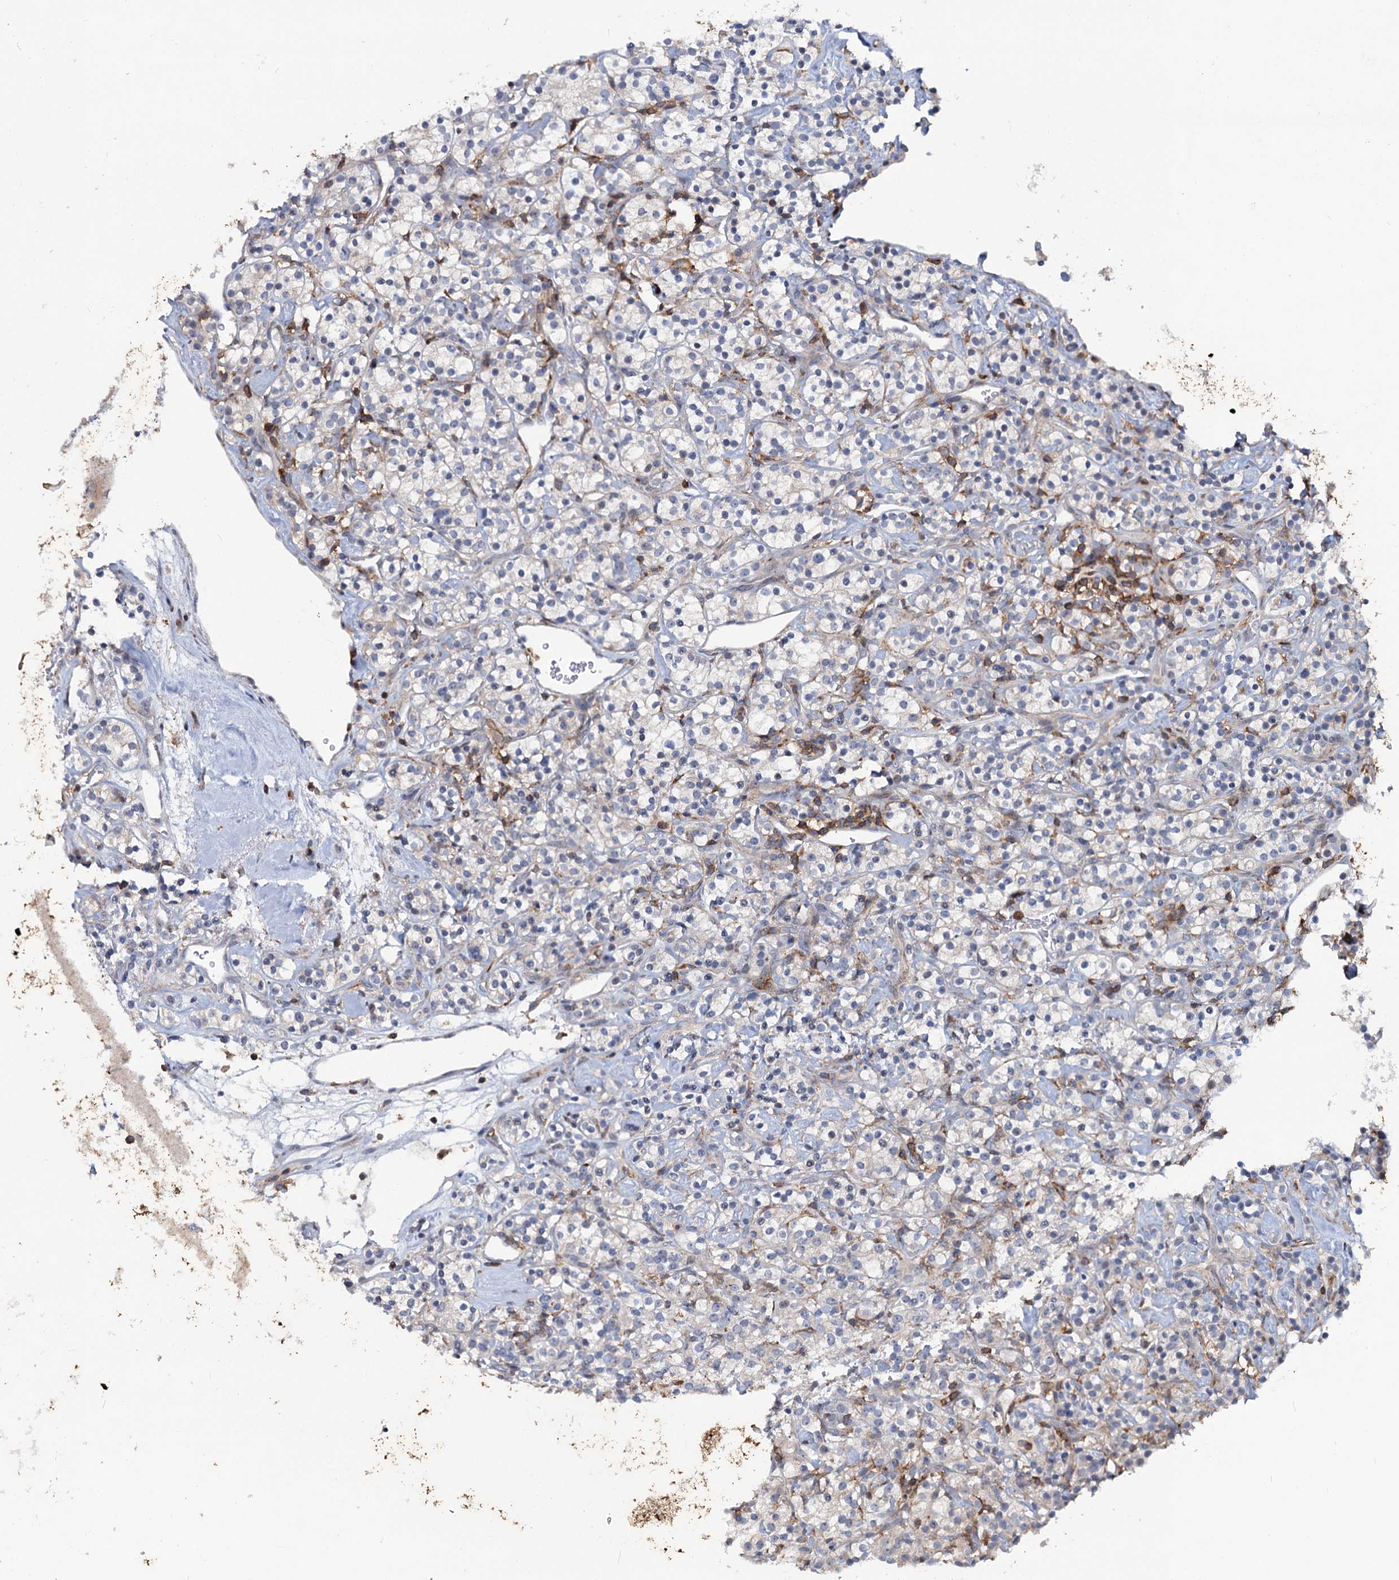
{"staining": {"intensity": "negative", "quantity": "none", "location": "none"}, "tissue": "renal cancer", "cell_type": "Tumor cells", "image_type": "cancer", "snomed": [{"axis": "morphology", "description": "Adenocarcinoma, NOS"}, {"axis": "topography", "description": "Kidney"}], "caption": "Histopathology image shows no protein positivity in tumor cells of adenocarcinoma (renal) tissue. Nuclei are stained in blue.", "gene": "LRCH4", "patient": {"sex": "male", "age": 77}}